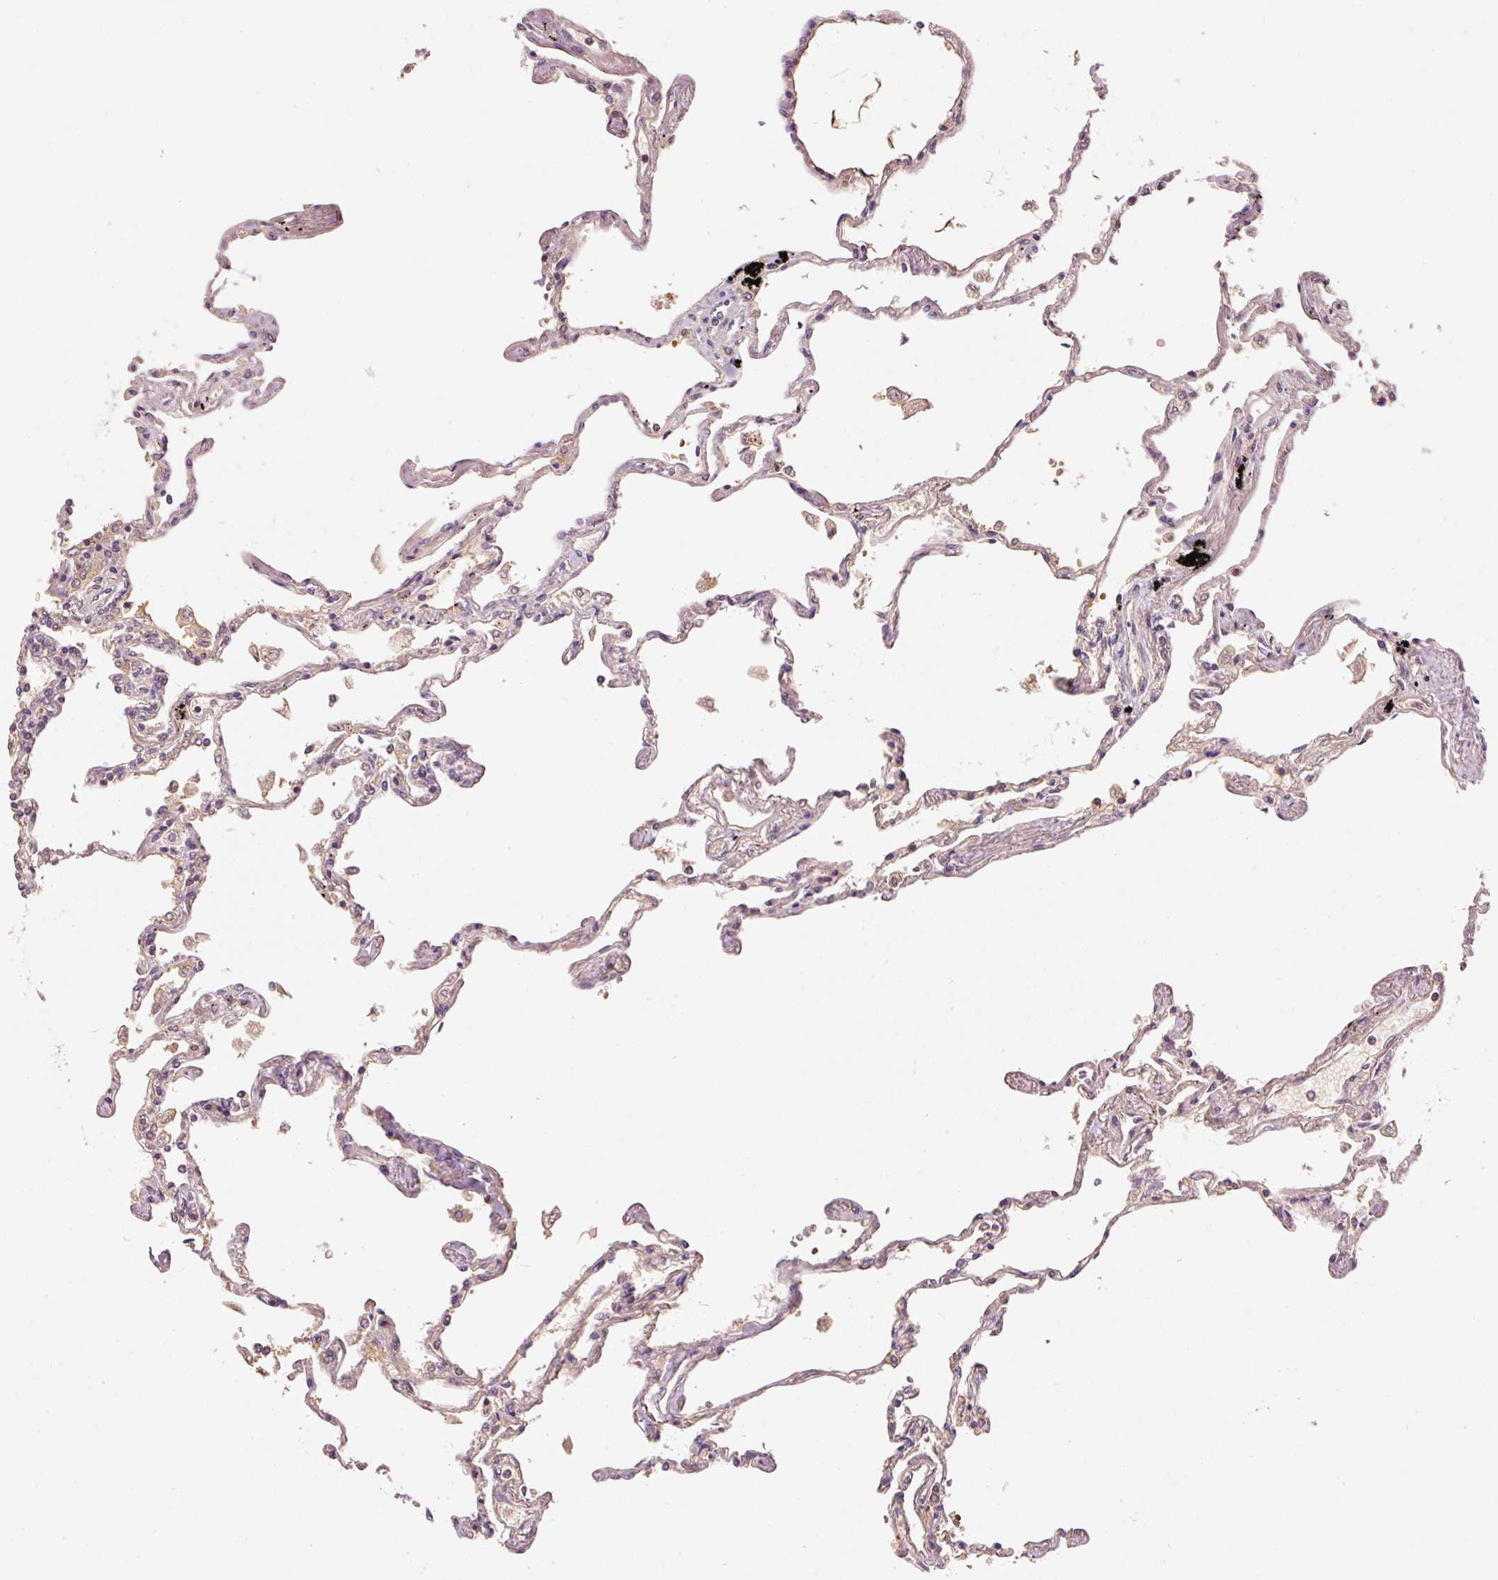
{"staining": {"intensity": "weak", "quantity": "25%-75%", "location": "cytoplasmic/membranous"}, "tissue": "lung", "cell_type": "Alveolar cells", "image_type": "normal", "snomed": [{"axis": "morphology", "description": "Normal tissue, NOS"}, {"axis": "topography", "description": "Lung"}], "caption": "A low amount of weak cytoplasmic/membranous staining is present in approximately 25%-75% of alveolar cells in normal lung.", "gene": "CMTM8", "patient": {"sex": "female", "age": 67}}